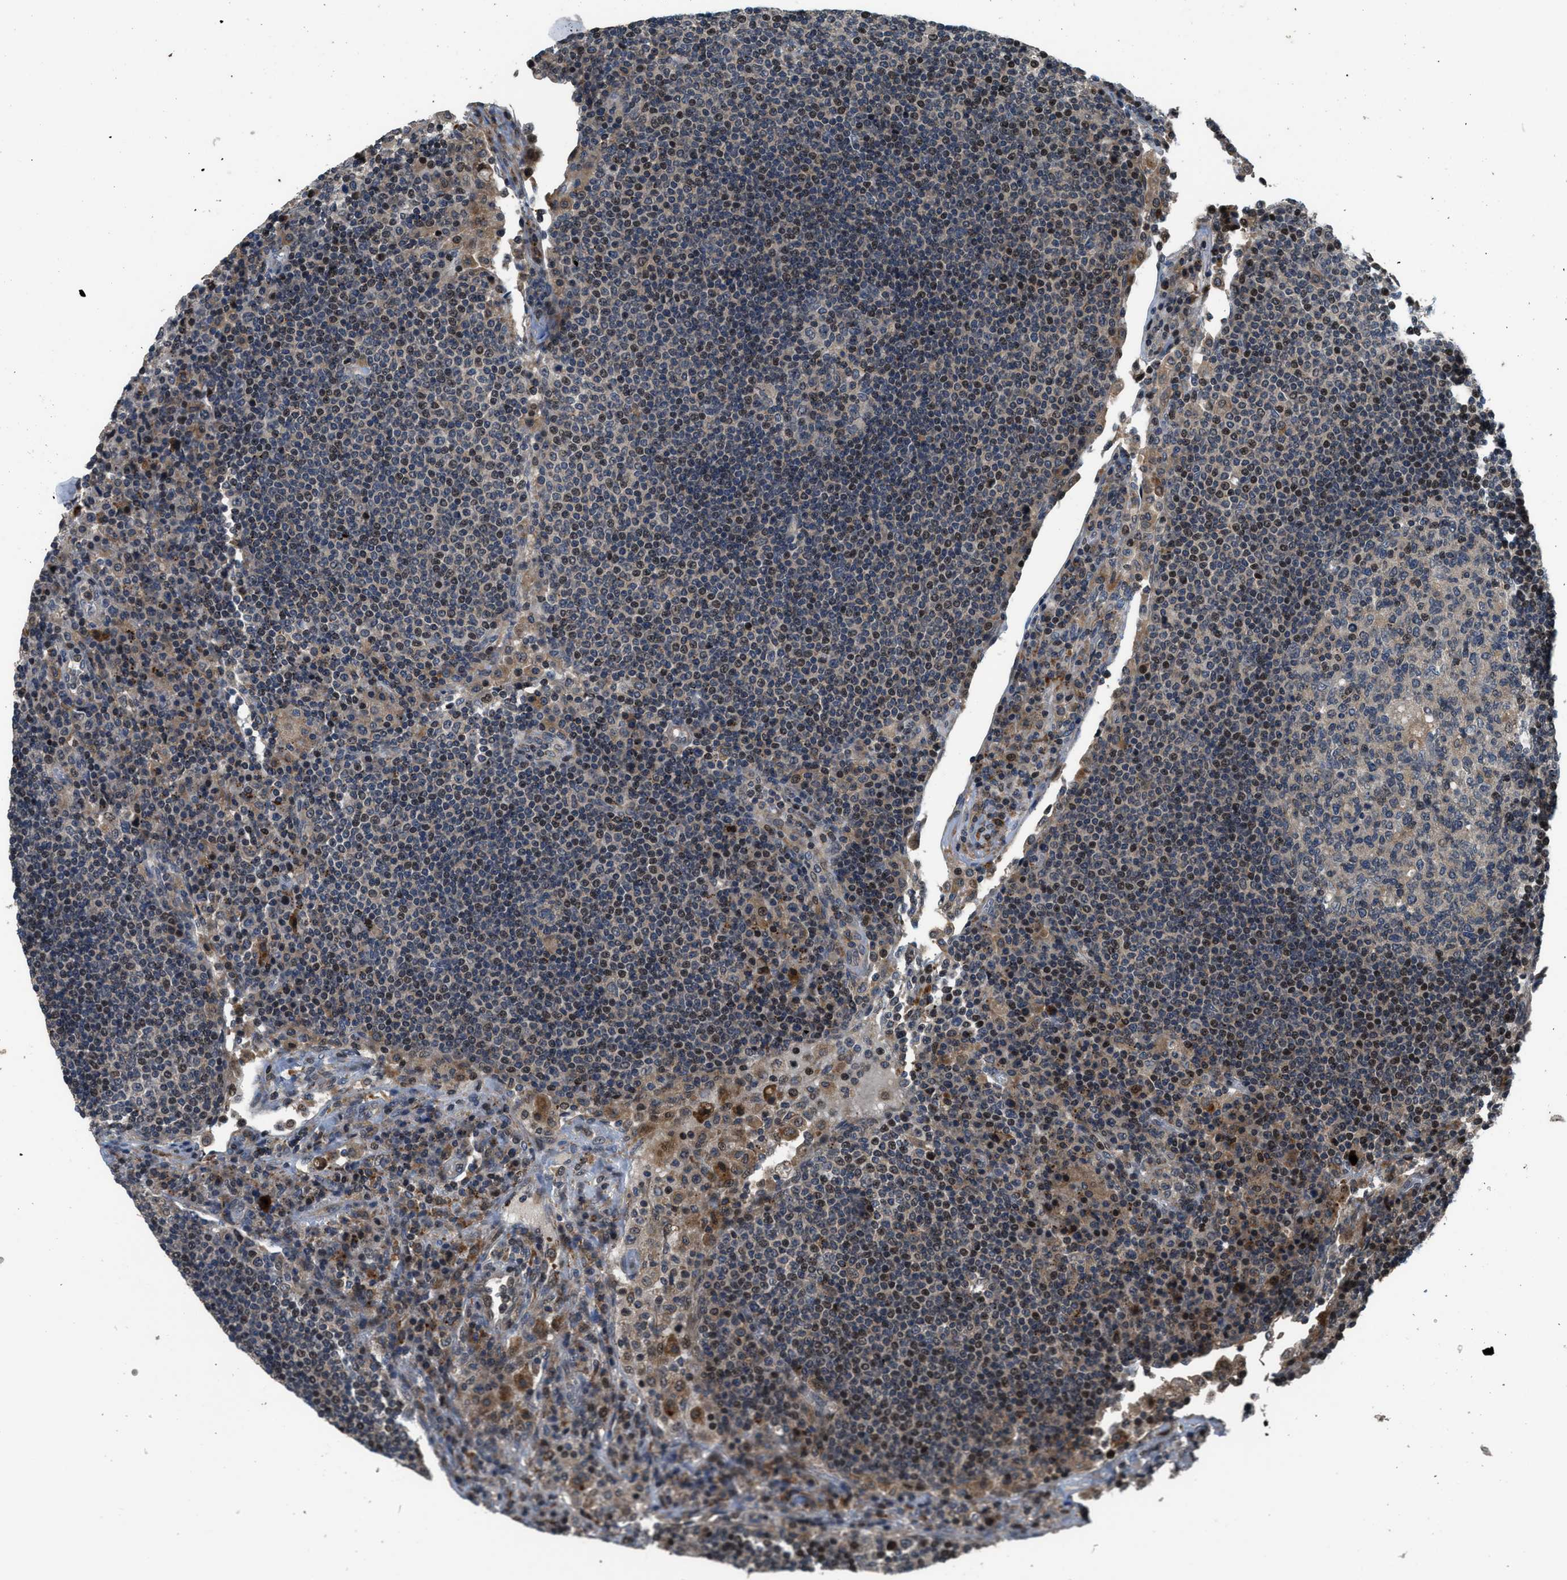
{"staining": {"intensity": "weak", "quantity": "25%-75%", "location": "cytoplasmic/membranous,nuclear"}, "tissue": "lymph node", "cell_type": "Germinal center cells", "image_type": "normal", "snomed": [{"axis": "morphology", "description": "Normal tissue, NOS"}, {"axis": "topography", "description": "Lymph node"}], "caption": "Weak cytoplasmic/membranous,nuclear positivity for a protein is present in approximately 25%-75% of germinal center cells of benign lymph node using immunohistochemistry (IHC).", "gene": "CTBS", "patient": {"sex": "female", "age": 53}}